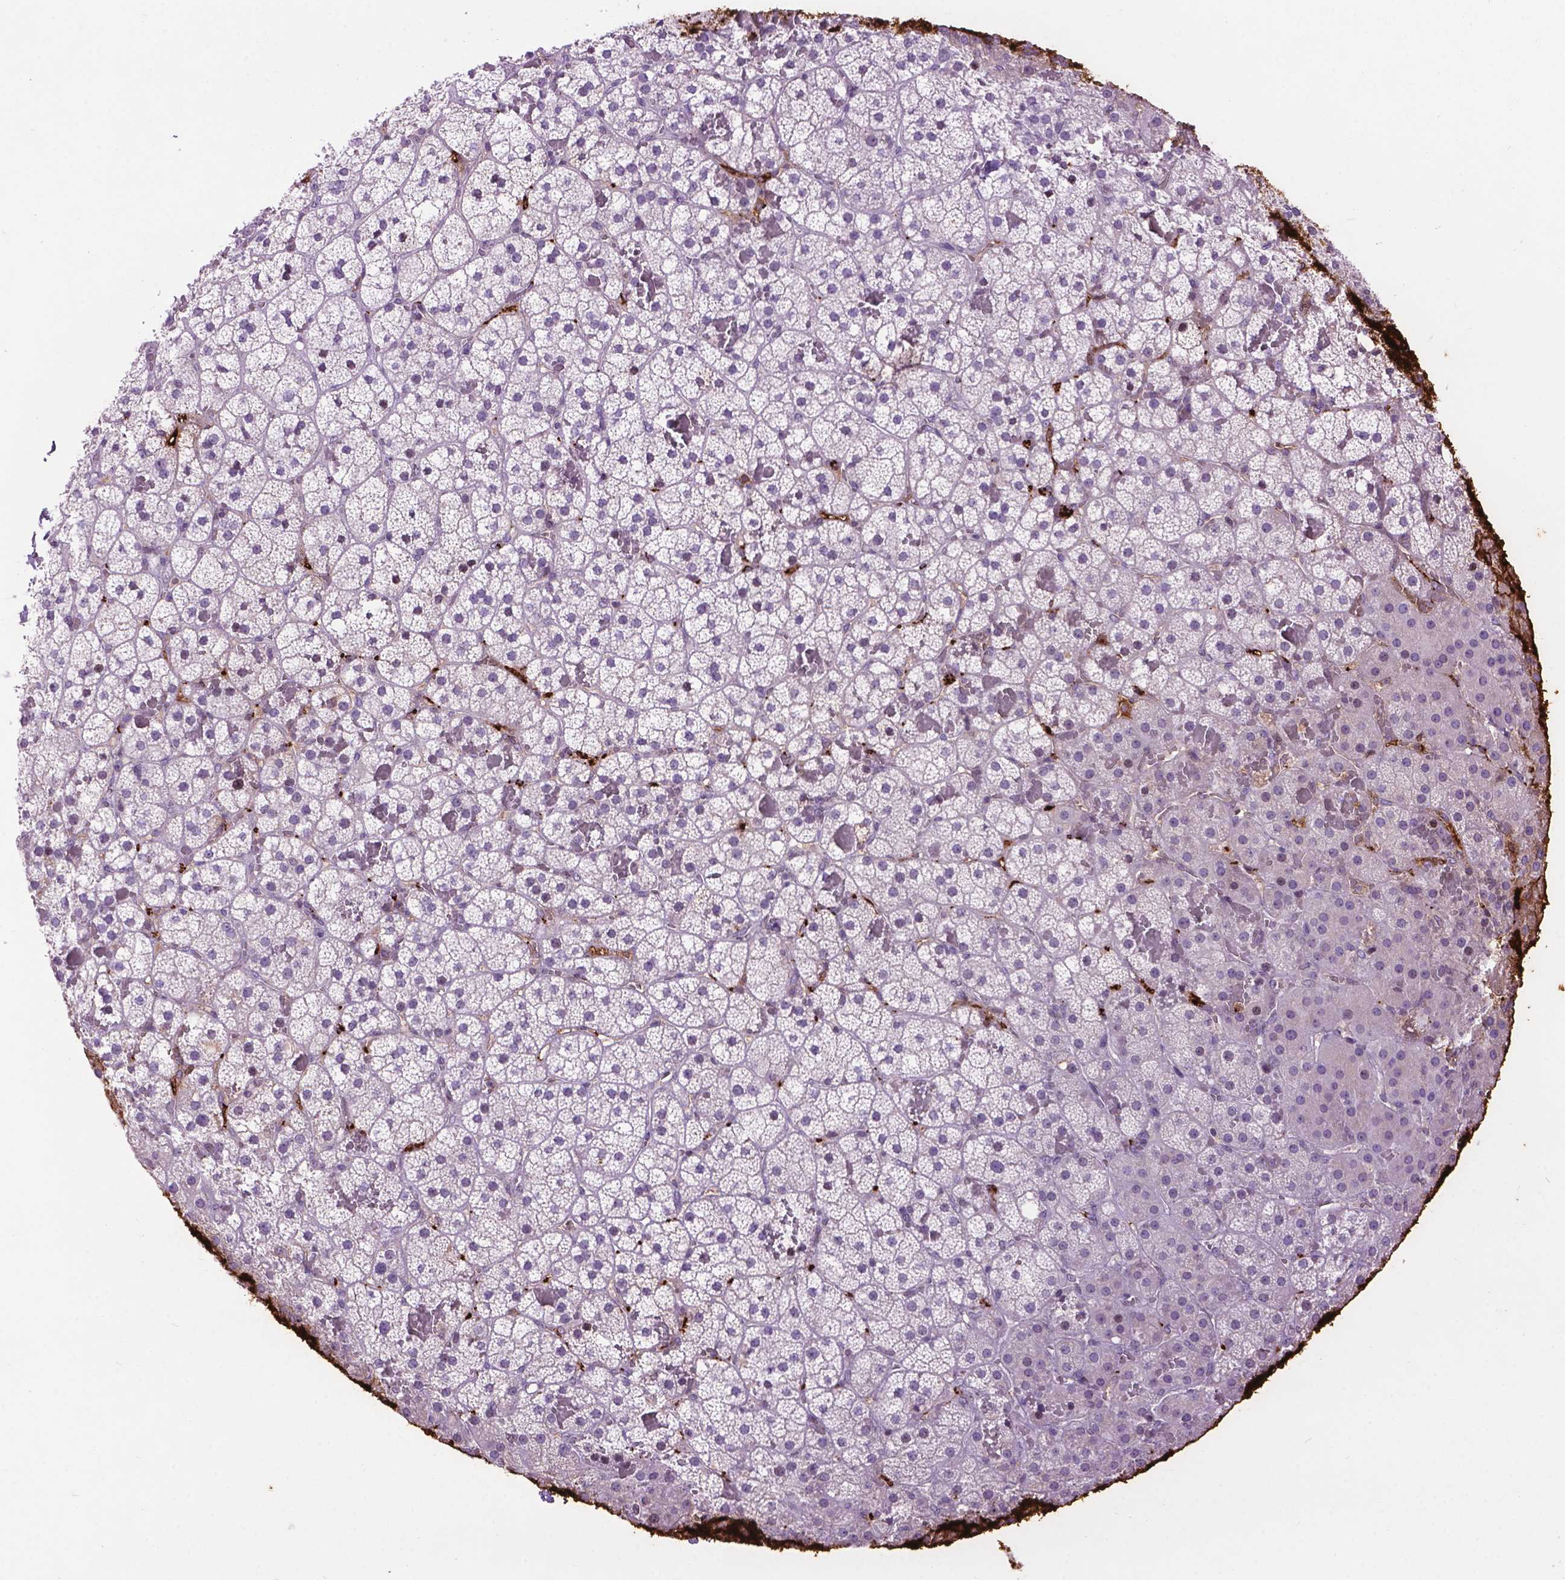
{"staining": {"intensity": "strong", "quantity": "25%-75%", "location": "cytoplasmic/membranous"}, "tissue": "adrenal gland", "cell_type": "Glandular cells", "image_type": "normal", "snomed": [{"axis": "morphology", "description": "Normal tissue, NOS"}, {"axis": "topography", "description": "Adrenal gland"}], "caption": "Human adrenal gland stained for a protein (brown) exhibits strong cytoplasmic/membranous positive expression in approximately 25%-75% of glandular cells.", "gene": "TH", "patient": {"sex": "male", "age": 53}}